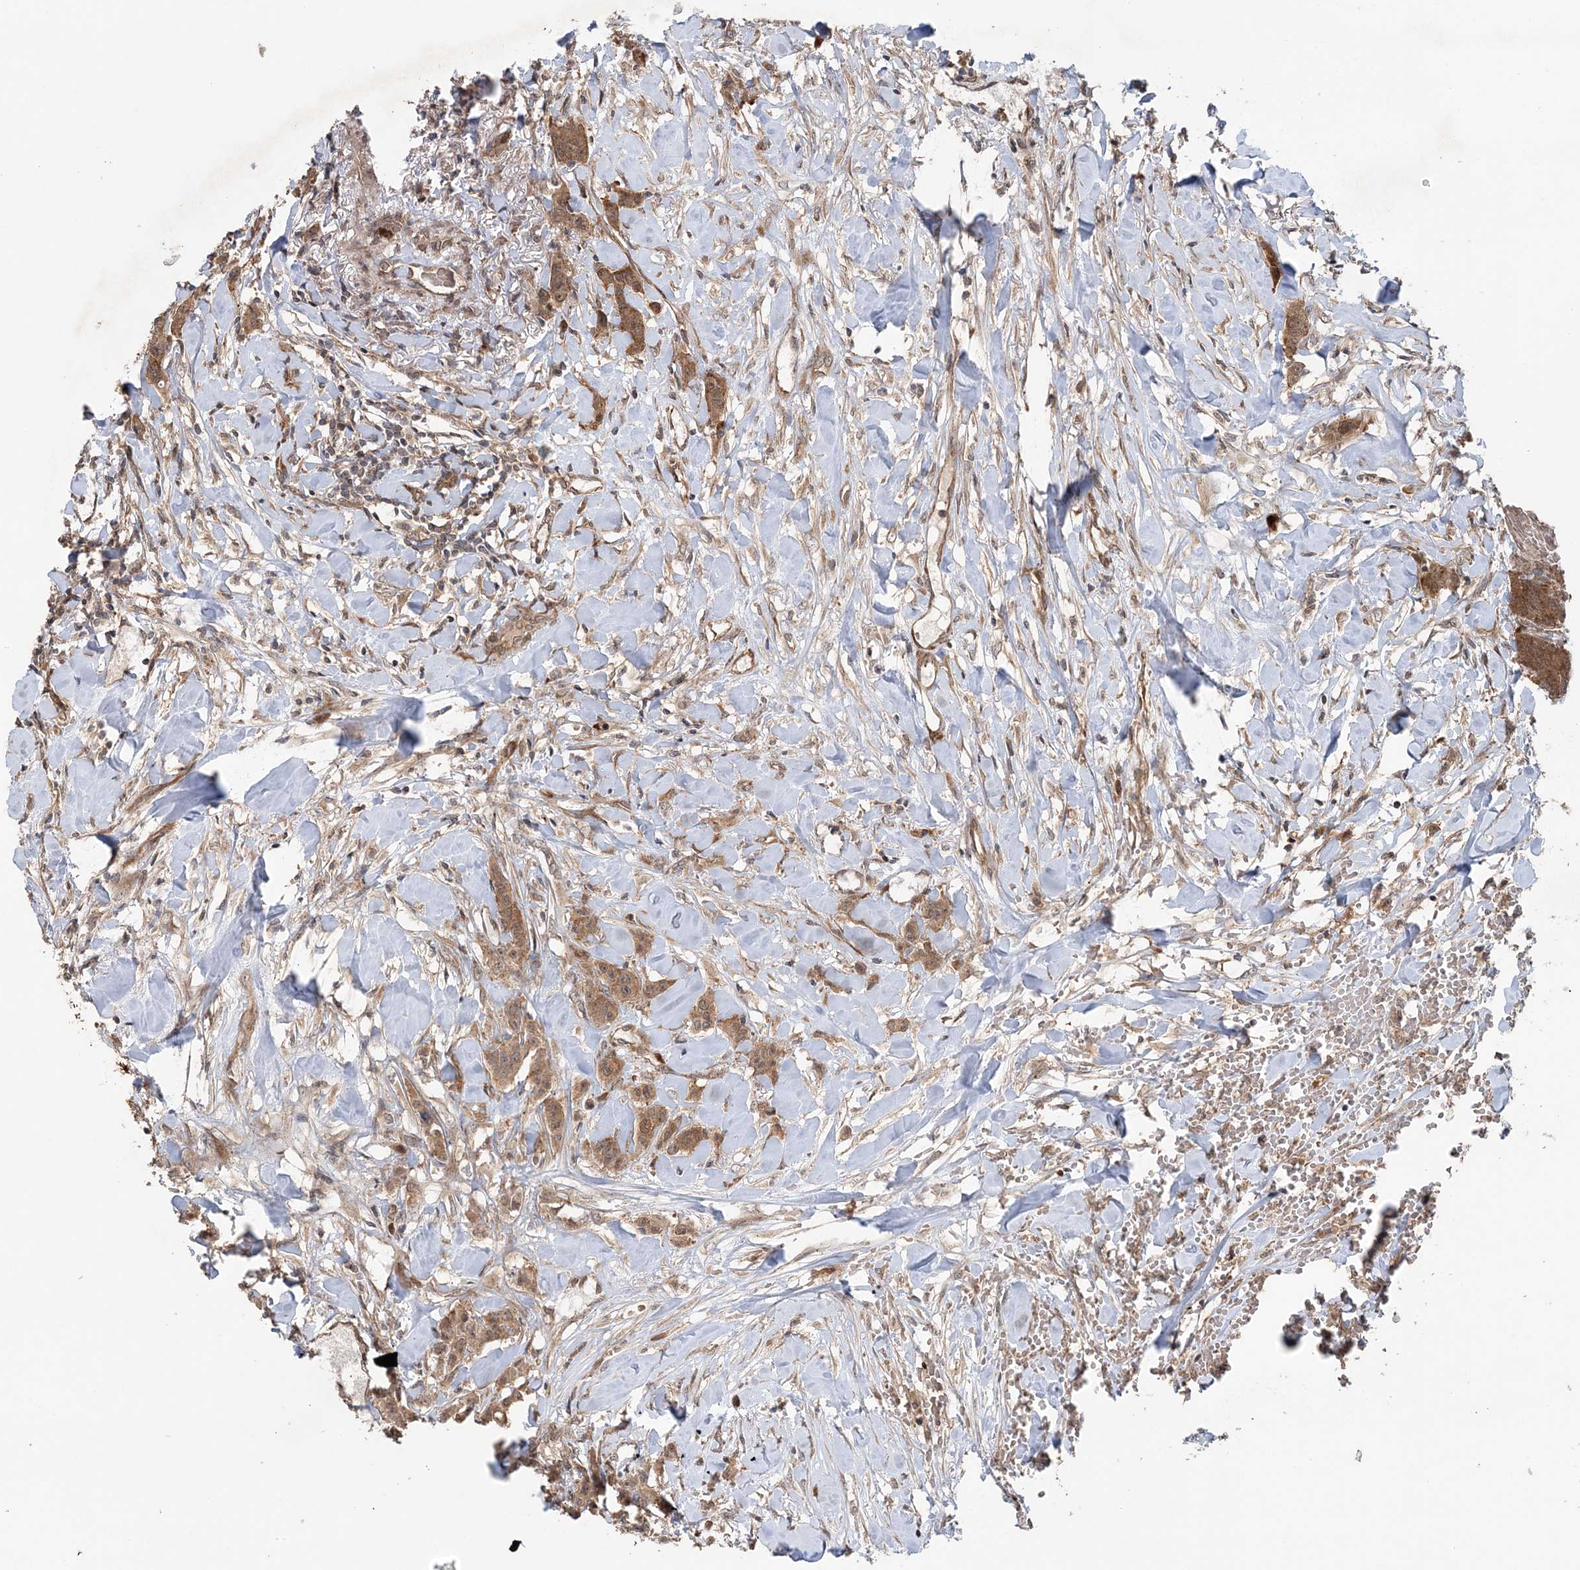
{"staining": {"intensity": "moderate", "quantity": ">75%", "location": "cytoplasmic/membranous,nuclear"}, "tissue": "breast cancer", "cell_type": "Tumor cells", "image_type": "cancer", "snomed": [{"axis": "morphology", "description": "Duct carcinoma"}, {"axis": "topography", "description": "Breast"}], "caption": "Brown immunohistochemical staining in human invasive ductal carcinoma (breast) exhibits moderate cytoplasmic/membranous and nuclear positivity in approximately >75% of tumor cells. (DAB (3,3'-diaminobenzidine) IHC, brown staining for protein, blue staining for nuclei).", "gene": "UBTD2", "patient": {"sex": "female", "age": 40}}